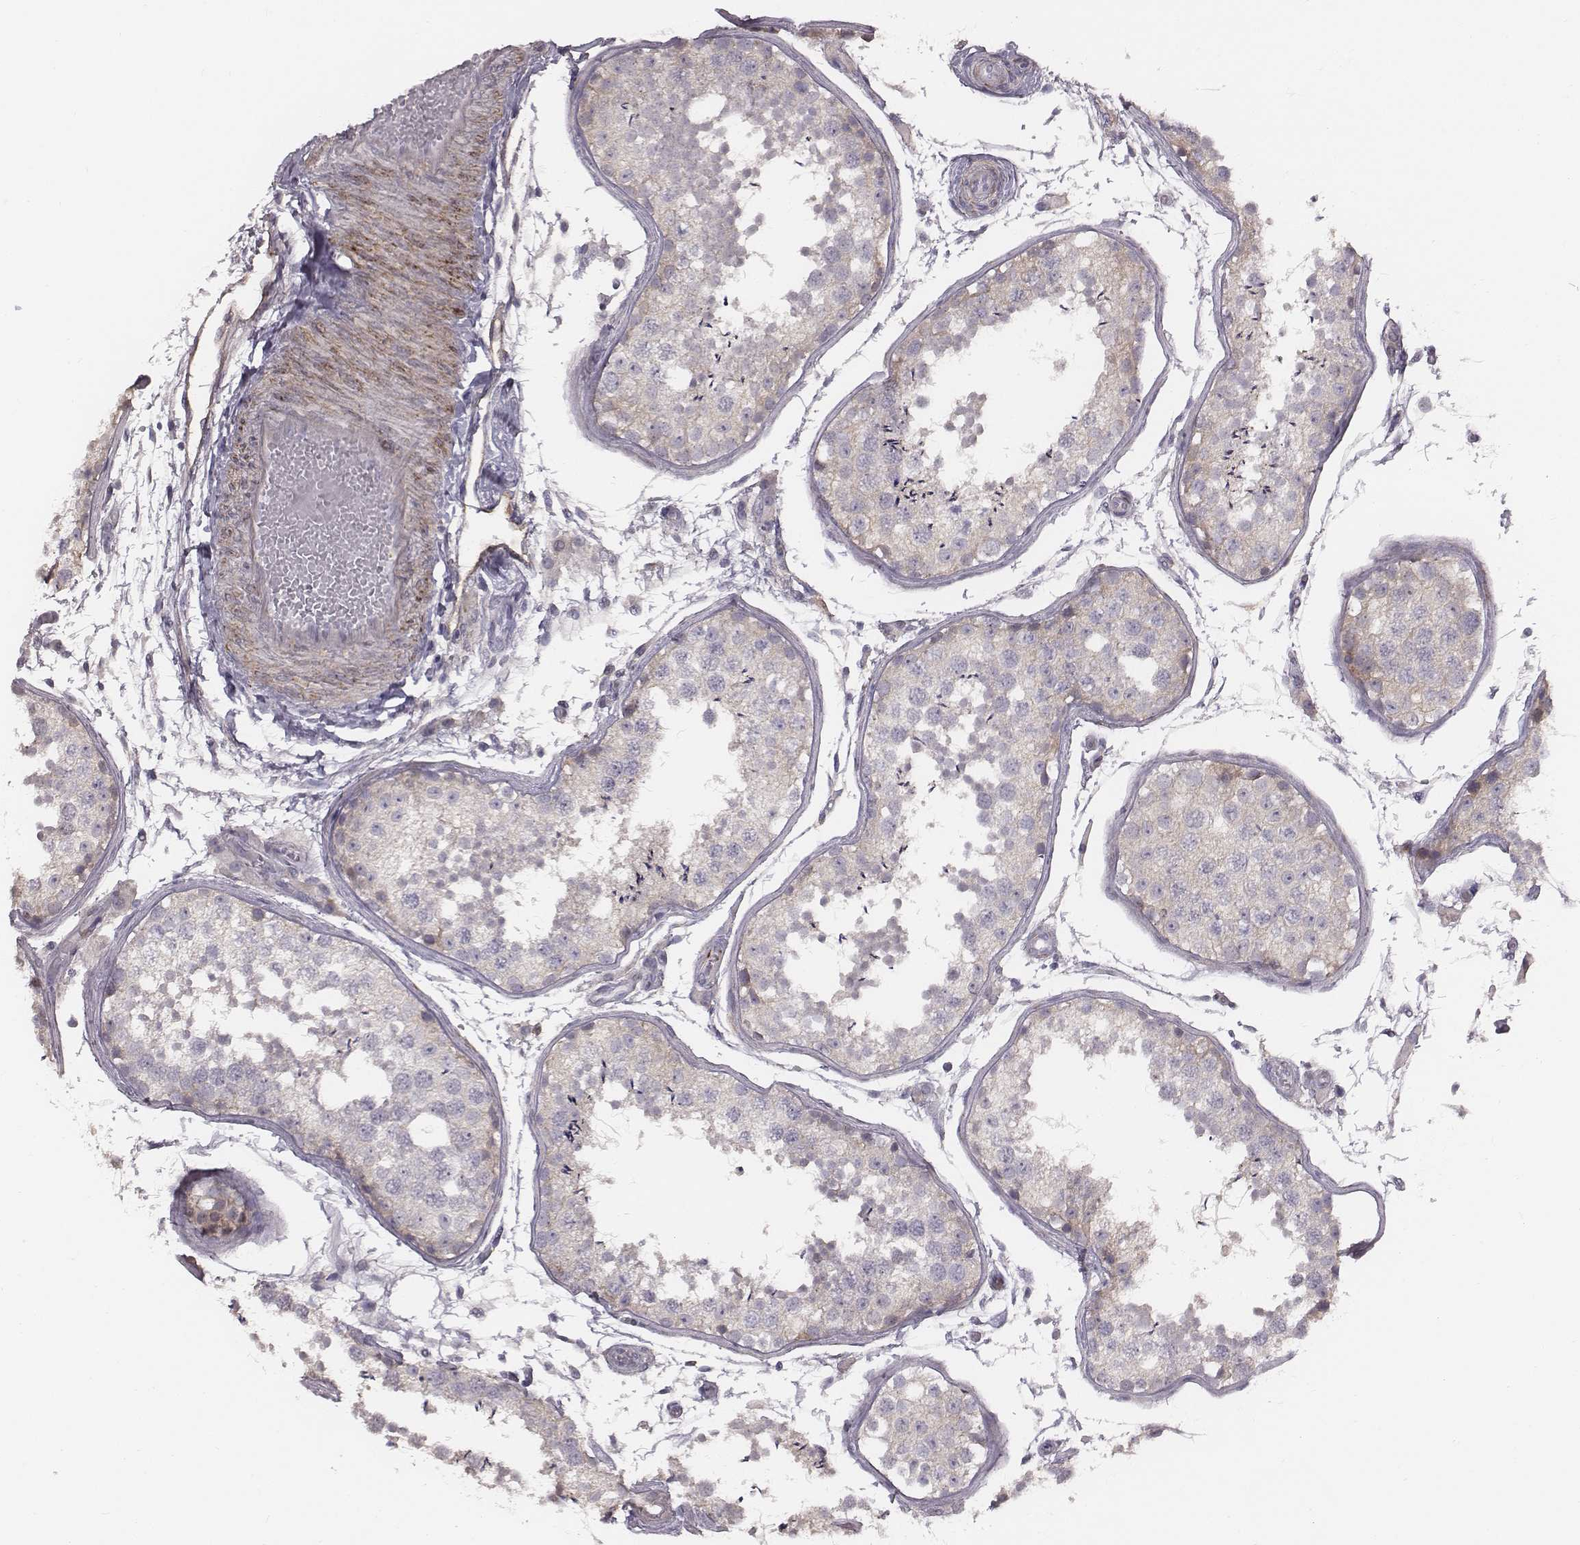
{"staining": {"intensity": "weak", "quantity": "25%-75%", "location": "cytoplasmic/membranous"}, "tissue": "testis", "cell_type": "Cells in seminiferous ducts", "image_type": "normal", "snomed": [{"axis": "morphology", "description": "Normal tissue, NOS"}, {"axis": "topography", "description": "Testis"}], "caption": "This is an image of IHC staining of benign testis, which shows weak staining in the cytoplasmic/membranous of cells in seminiferous ducts.", "gene": "PRKCZ", "patient": {"sex": "male", "age": 29}}